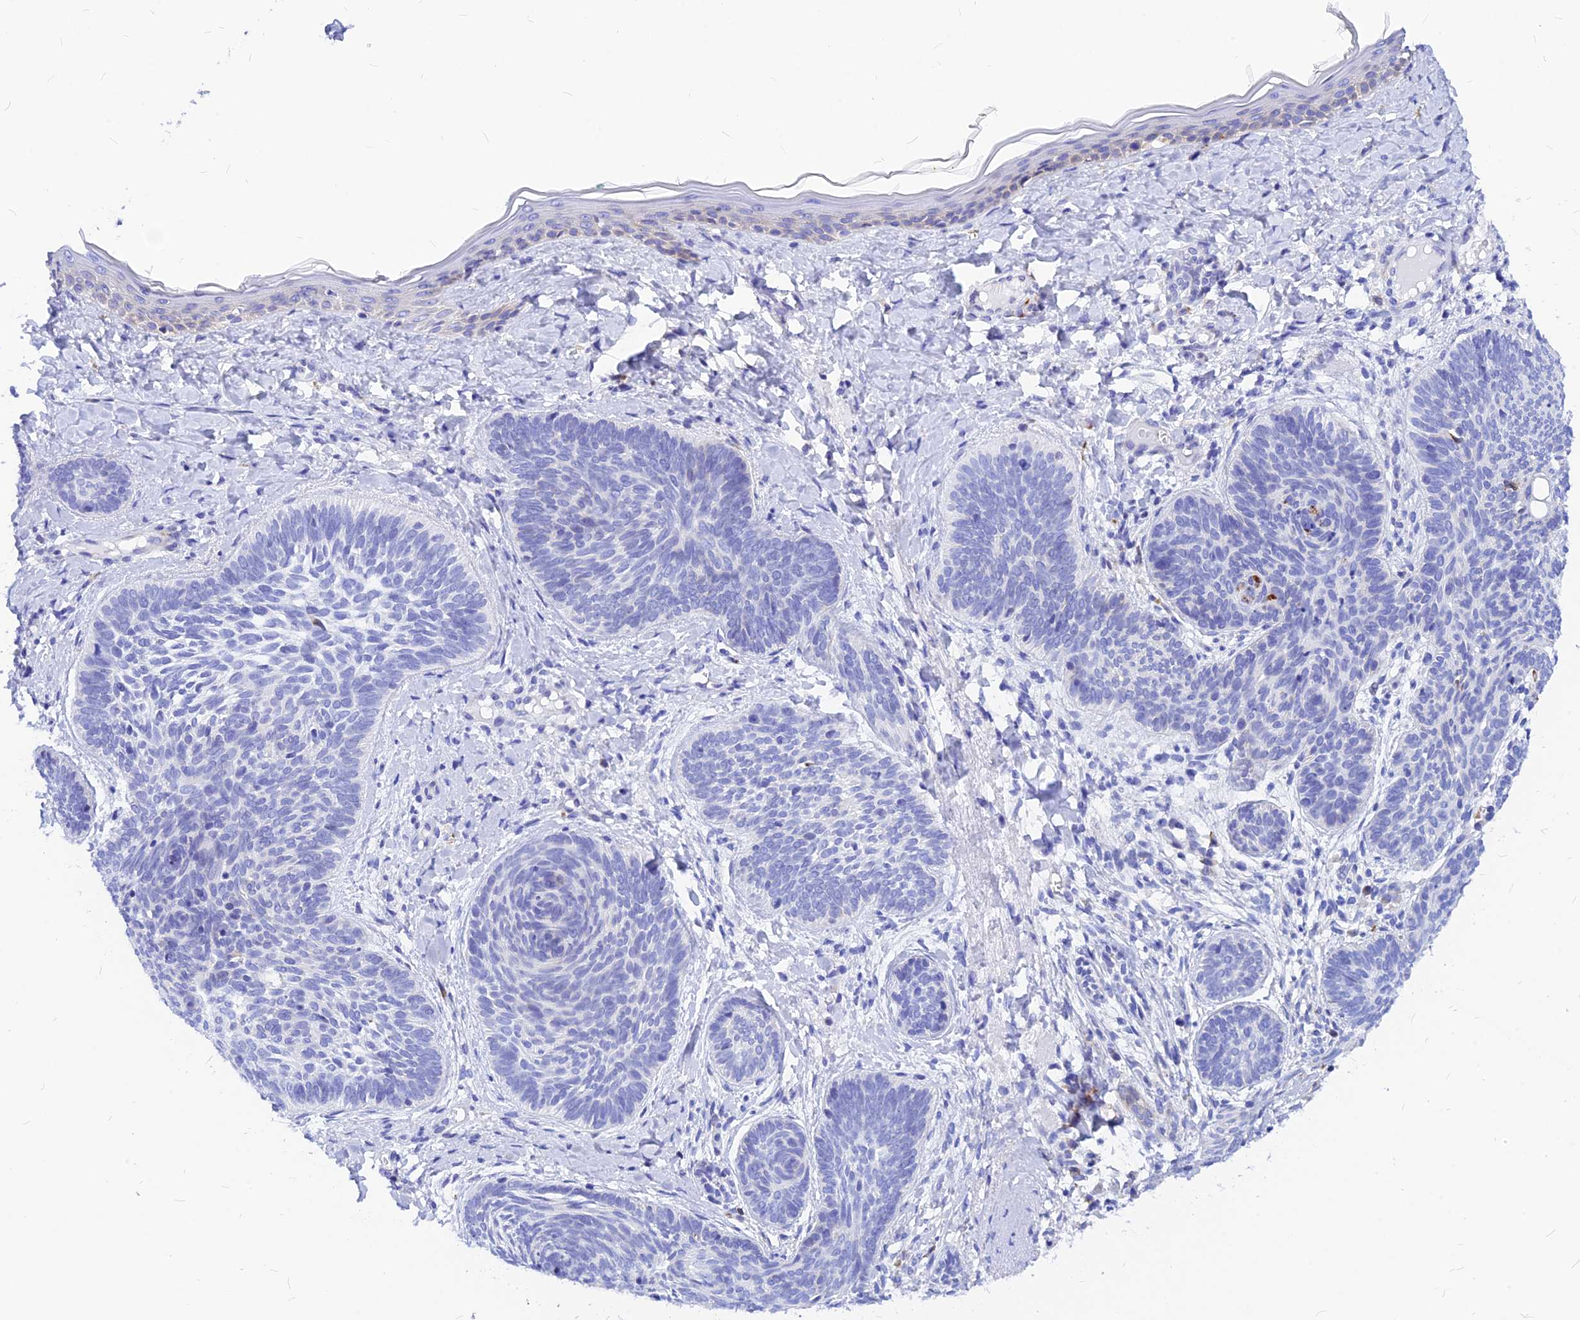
{"staining": {"intensity": "negative", "quantity": "none", "location": "none"}, "tissue": "skin cancer", "cell_type": "Tumor cells", "image_type": "cancer", "snomed": [{"axis": "morphology", "description": "Basal cell carcinoma"}, {"axis": "topography", "description": "Skin"}], "caption": "This is a photomicrograph of immunohistochemistry (IHC) staining of skin basal cell carcinoma, which shows no staining in tumor cells.", "gene": "CNOT6", "patient": {"sex": "female", "age": 81}}